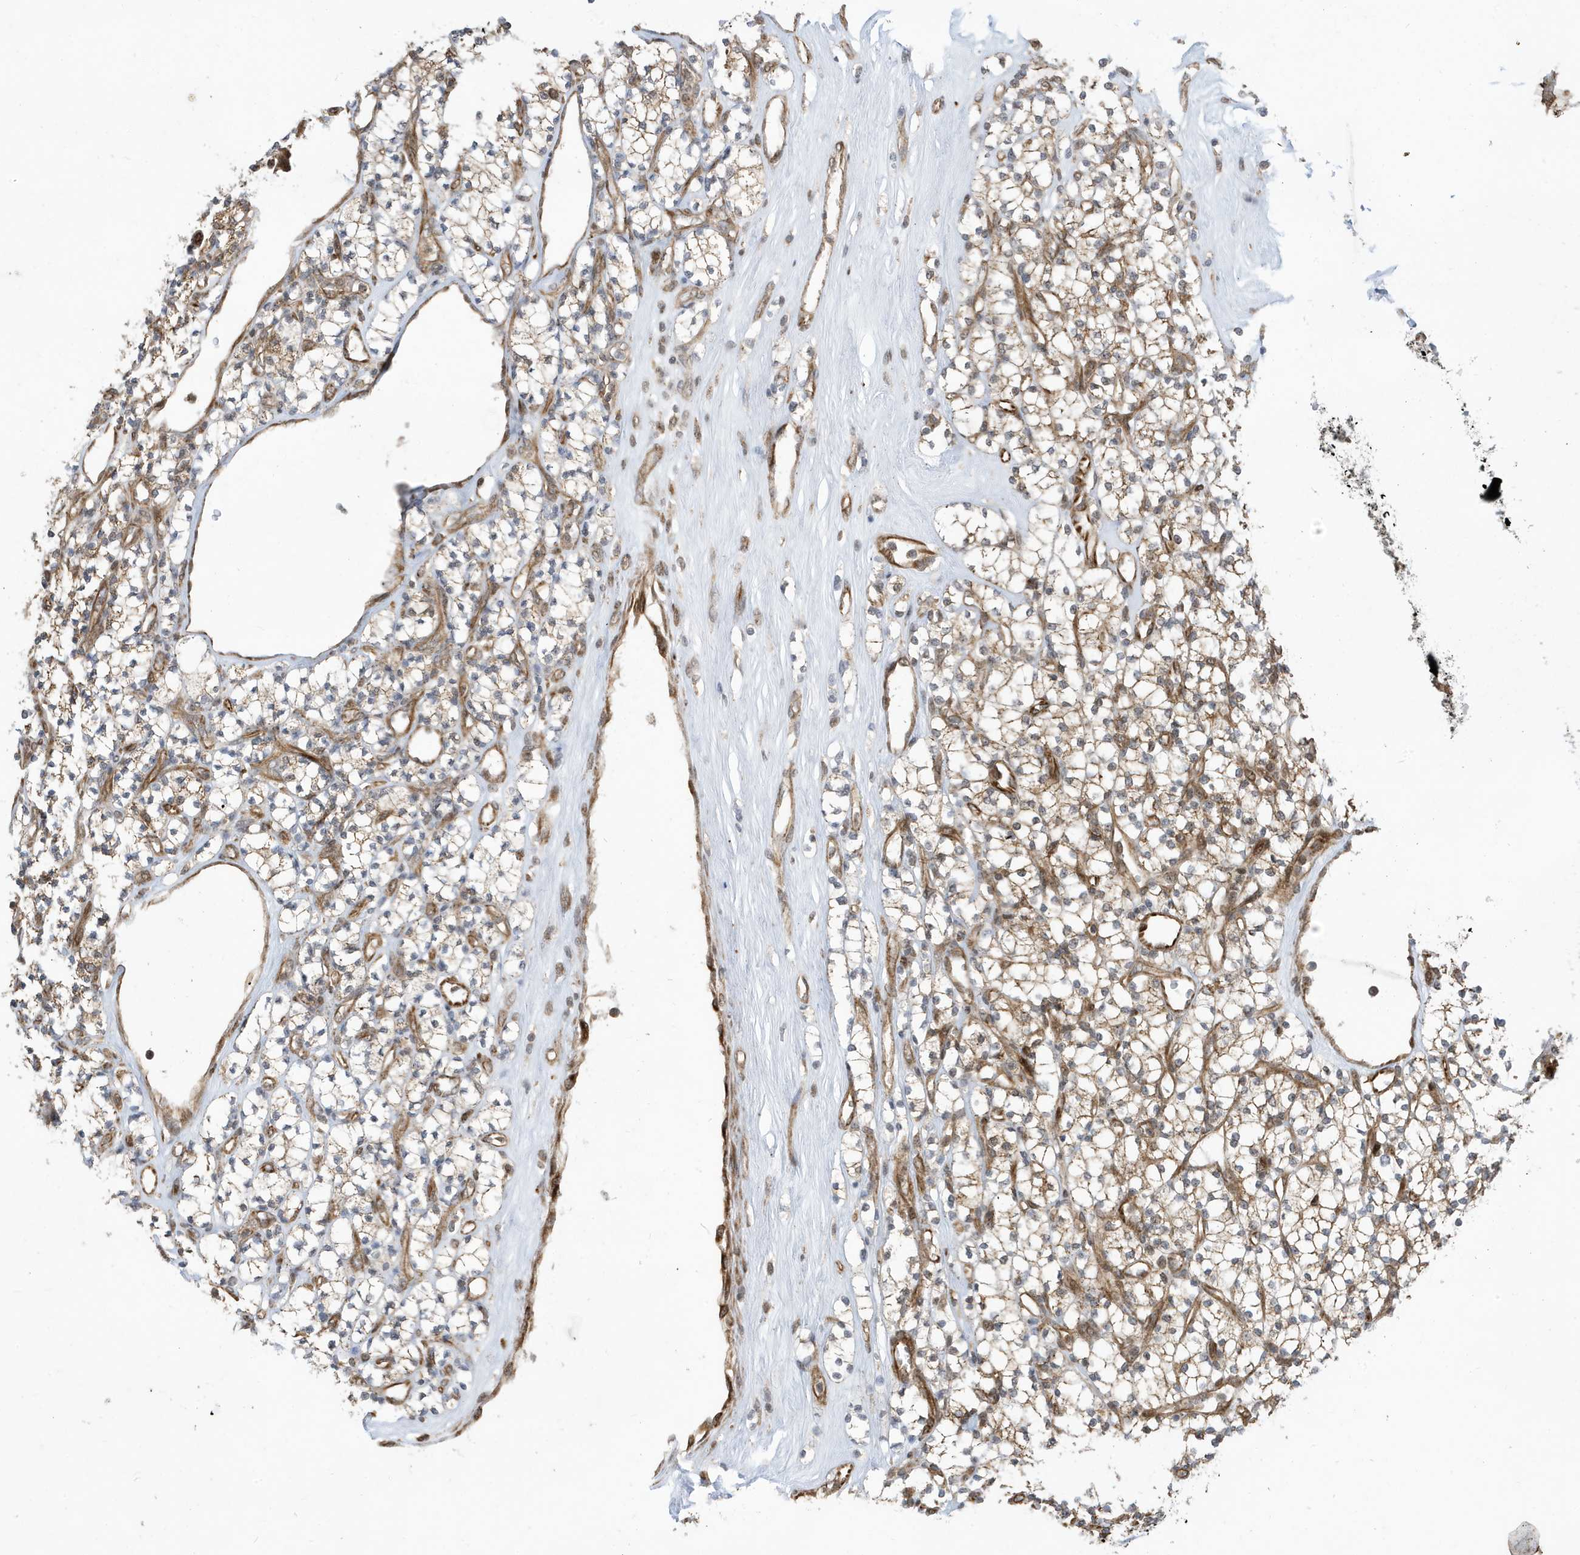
{"staining": {"intensity": "moderate", "quantity": "<25%", "location": "cytoplasmic/membranous"}, "tissue": "renal cancer", "cell_type": "Tumor cells", "image_type": "cancer", "snomed": [{"axis": "morphology", "description": "Adenocarcinoma, NOS"}, {"axis": "topography", "description": "Kidney"}], "caption": "Brown immunohistochemical staining in human renal cancer shows moderate cytoplasmic/membranous expression in about <25% of tumor cells. Nuclei are stained in blue.", "gene": "FAM9B", "patient": {"sex": "male", "age": 77}}